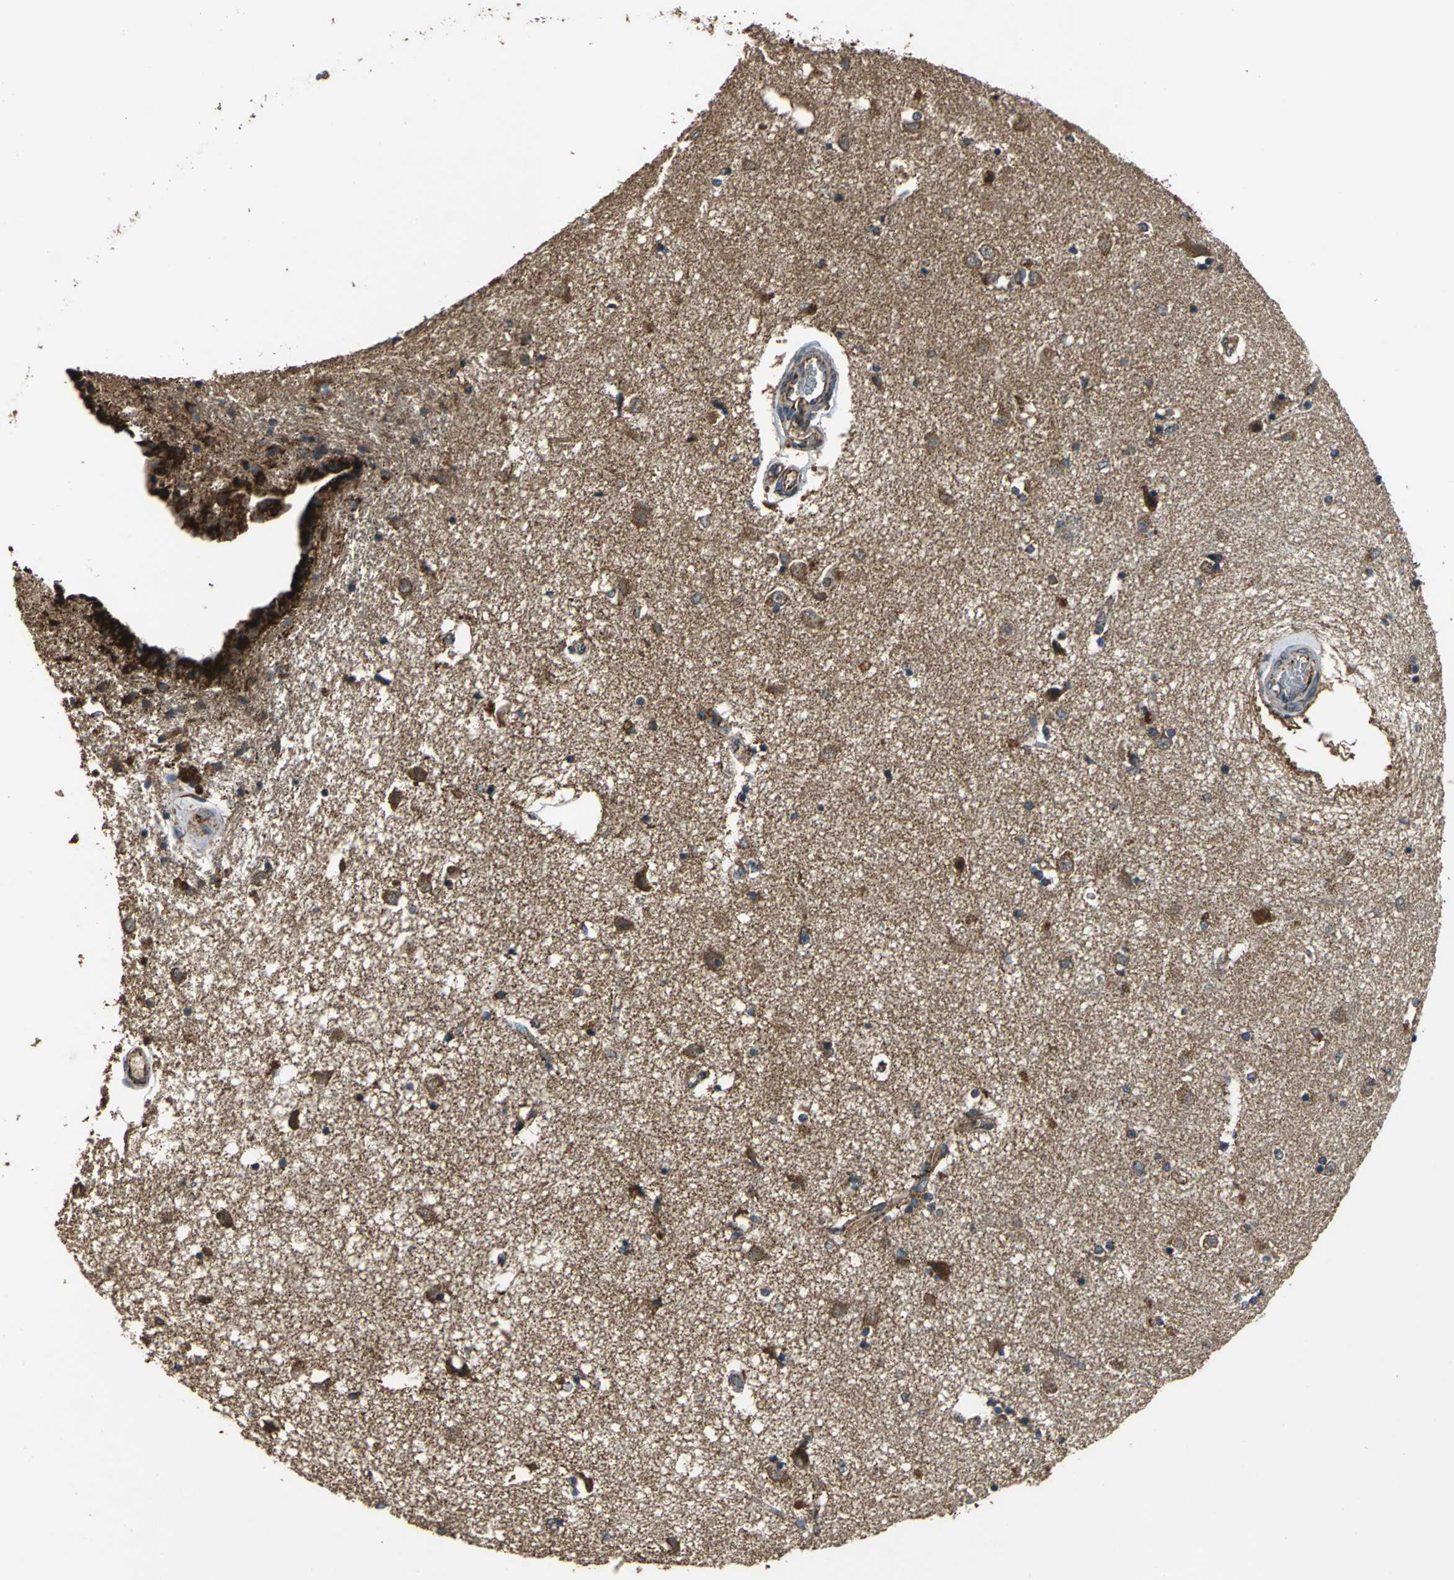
{"staining": {"intensity": "strong", "quantity": "25%-75%", "location": "cytoplasmic/membranous"}, "tissue": "caudate", "cell_type": "Glial cells", "image_type": "normal", "snomed": [{"axis": "morphology", "description": "Normal tissue, NOS"}, {"axis": "topography", "description": "Lateral ventricle wall"}], "caption": "Immunohistochemical staining of normal caudate exhibits high levels of strong cytoplasmic/membranous expression in approximately 25%-75% of glial cells. Immunohistochemistry stains the protein of interest in brown and the nuclei are stained blue.", "gene": "ZNF608", "patient": {"sex": "female", "age": 54}}